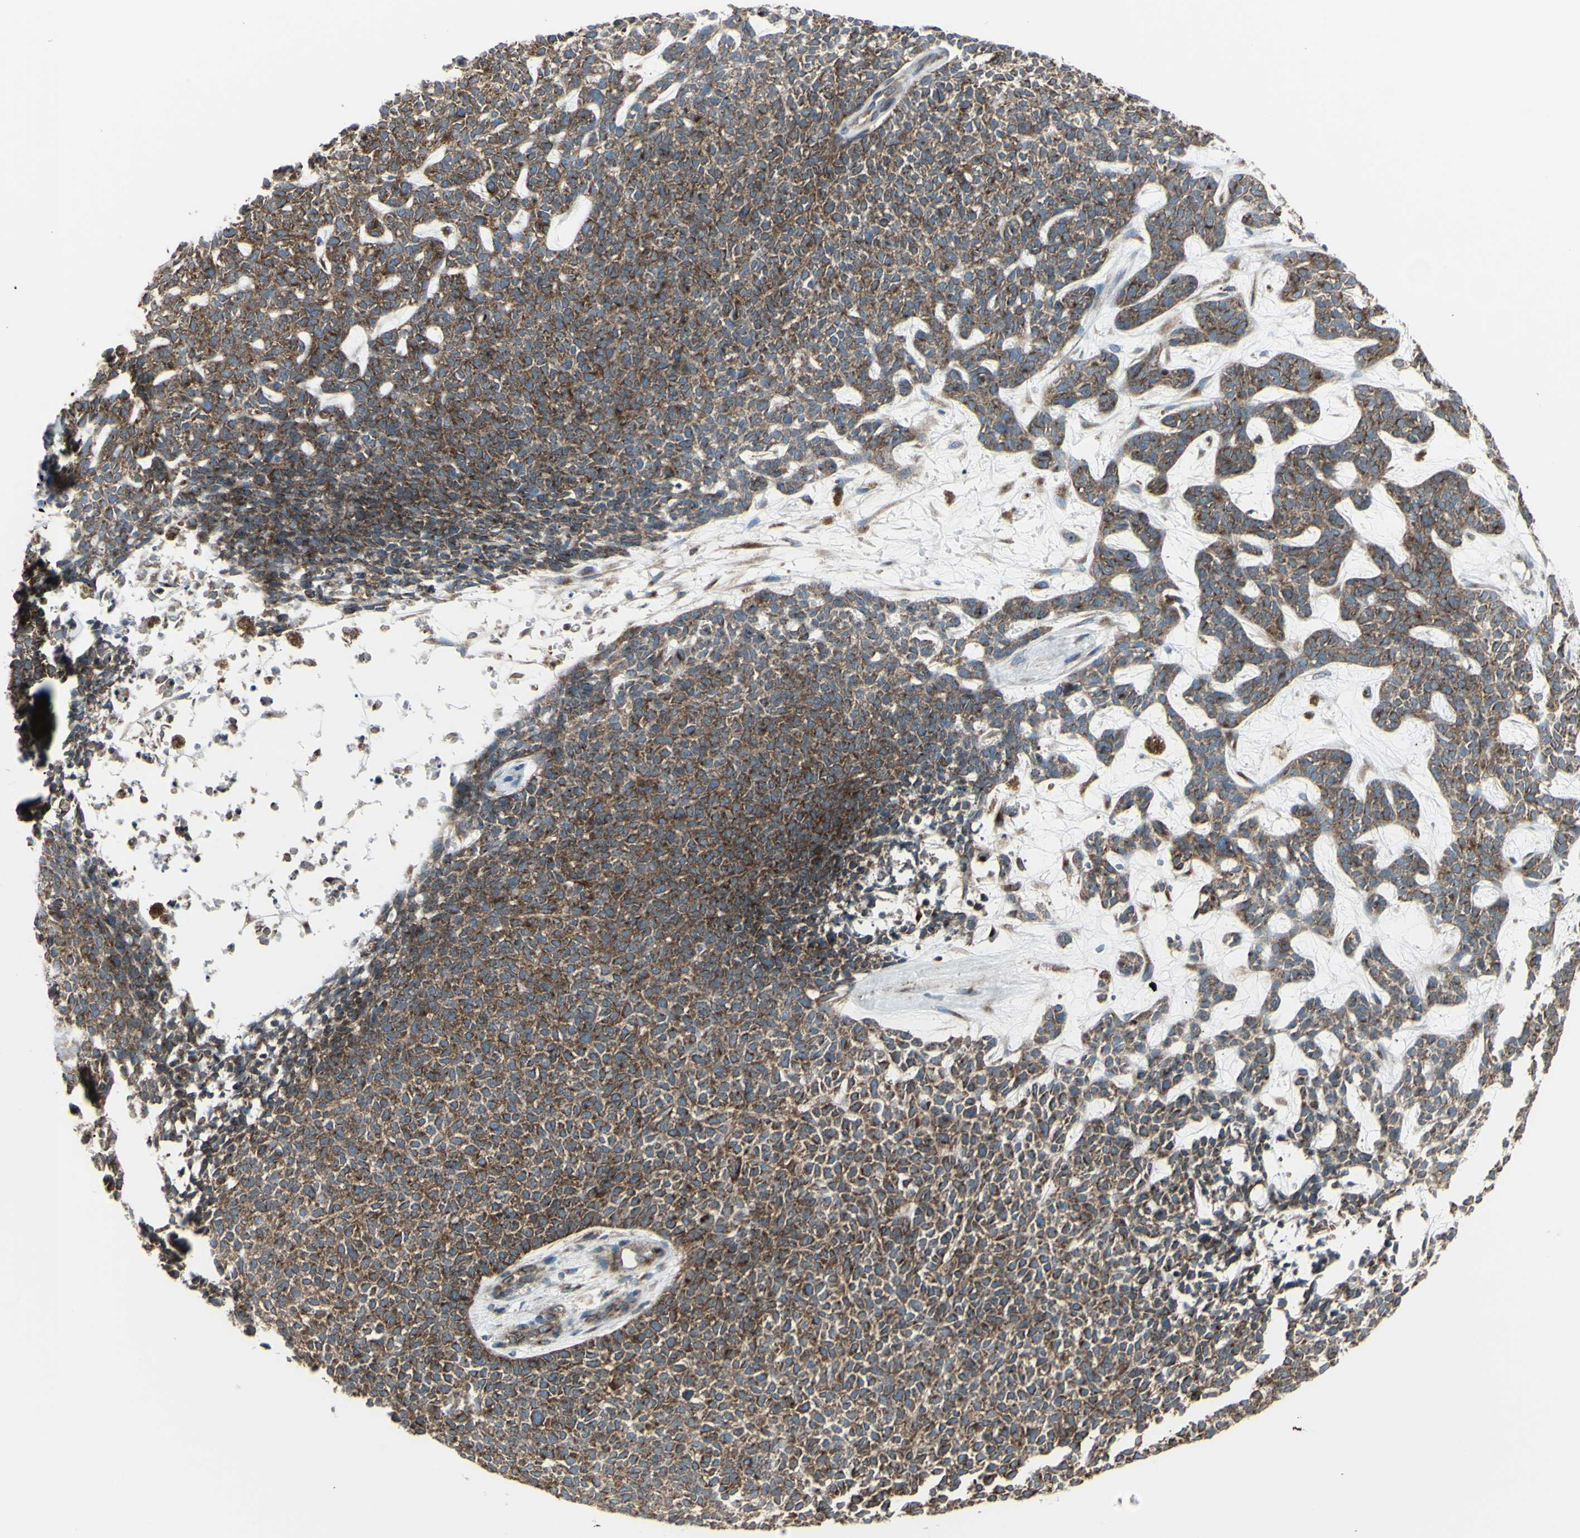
{"staining": {"intensity": "moderate", "quantity": ">75%", "location": "cytoplasmic/membranous"}, "tissue": "skin cancer", "cell_type": "Tumor cells", "image_type": "cancer", "snomed": [{"axis": "morphology", "description": "Basal cell carcinoma"}, {"axis": "topography", "description": "Skin"}], "caption": "IHC of basal cell carcinoma (skin) reveals medium levels of moderate cytoplasmic/membranous staining in approximately >75% of tumor cells. Immunohistochemistry (ihc) stains the protein of interest in brown and the nuclei are stained blue.", "gene": "NAPA", "patient": {"sex": "female", "age": 84}}